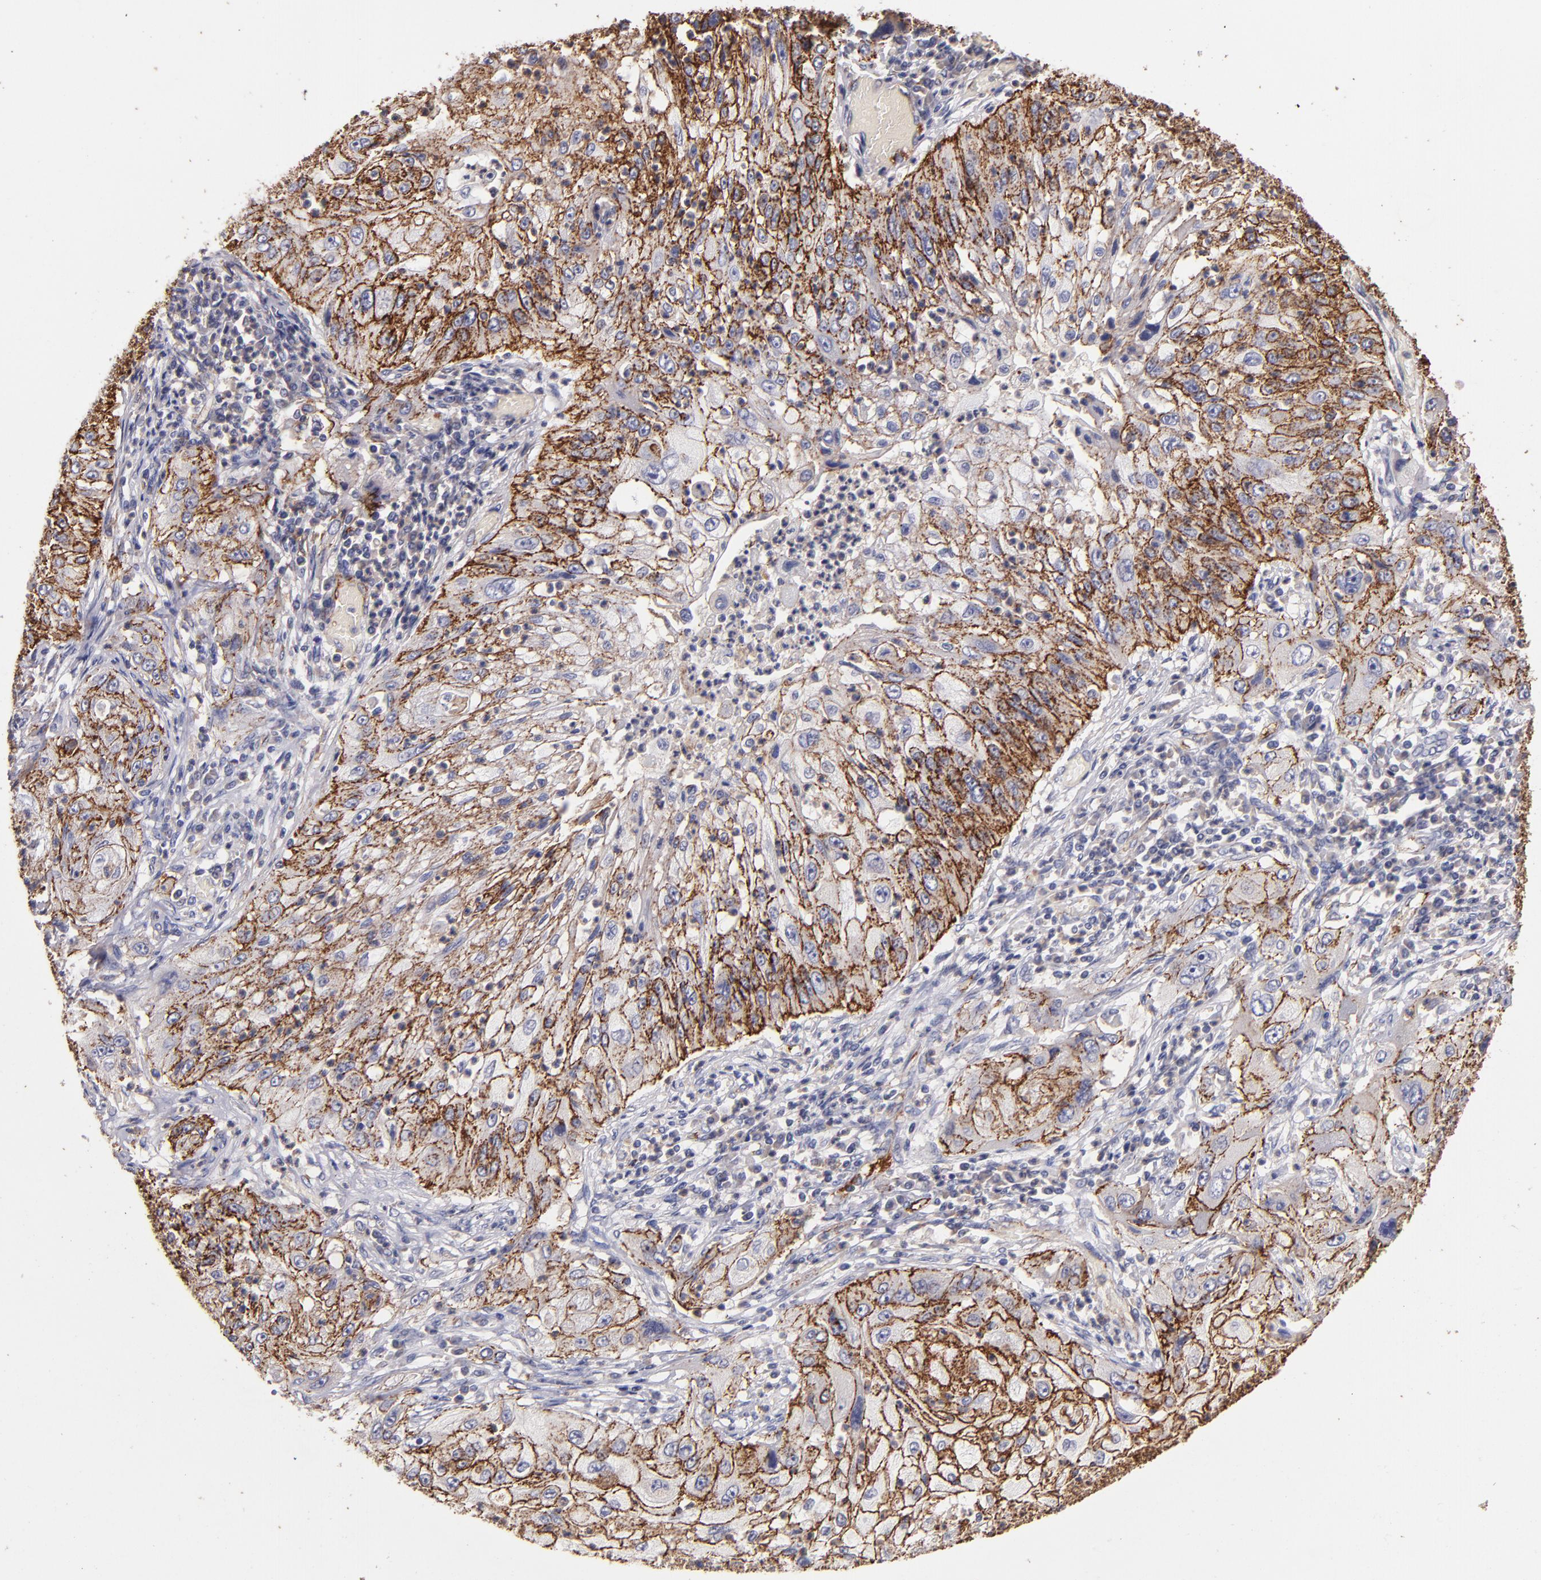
{"staining": {"intensity": "strong", "quantity": ">75%", "location": "cytoplasmic/membranous"}, "tissue": "lung cancer", "cell_type": "Tumor cells", "image_type": "cancer", "snomed": [{"axis": "morphology", "description": "Inflammation, NOS"}, {"axis": "morphology", "description": "Squamous cell carcinoma, NOS"}, {"axis": "topography", "description": "Lymph node"}, {"axis": "topography", "description": "Soft tissue"}, {"axis": "topography", "description": "Lung"}], "caption": "A brown stain shows strong cytoplasmic/membranous expression of a protein in human lung cancer tumor cells.", "gene": "CLDN5", "patient": {"sex": "male", "age": 66}}